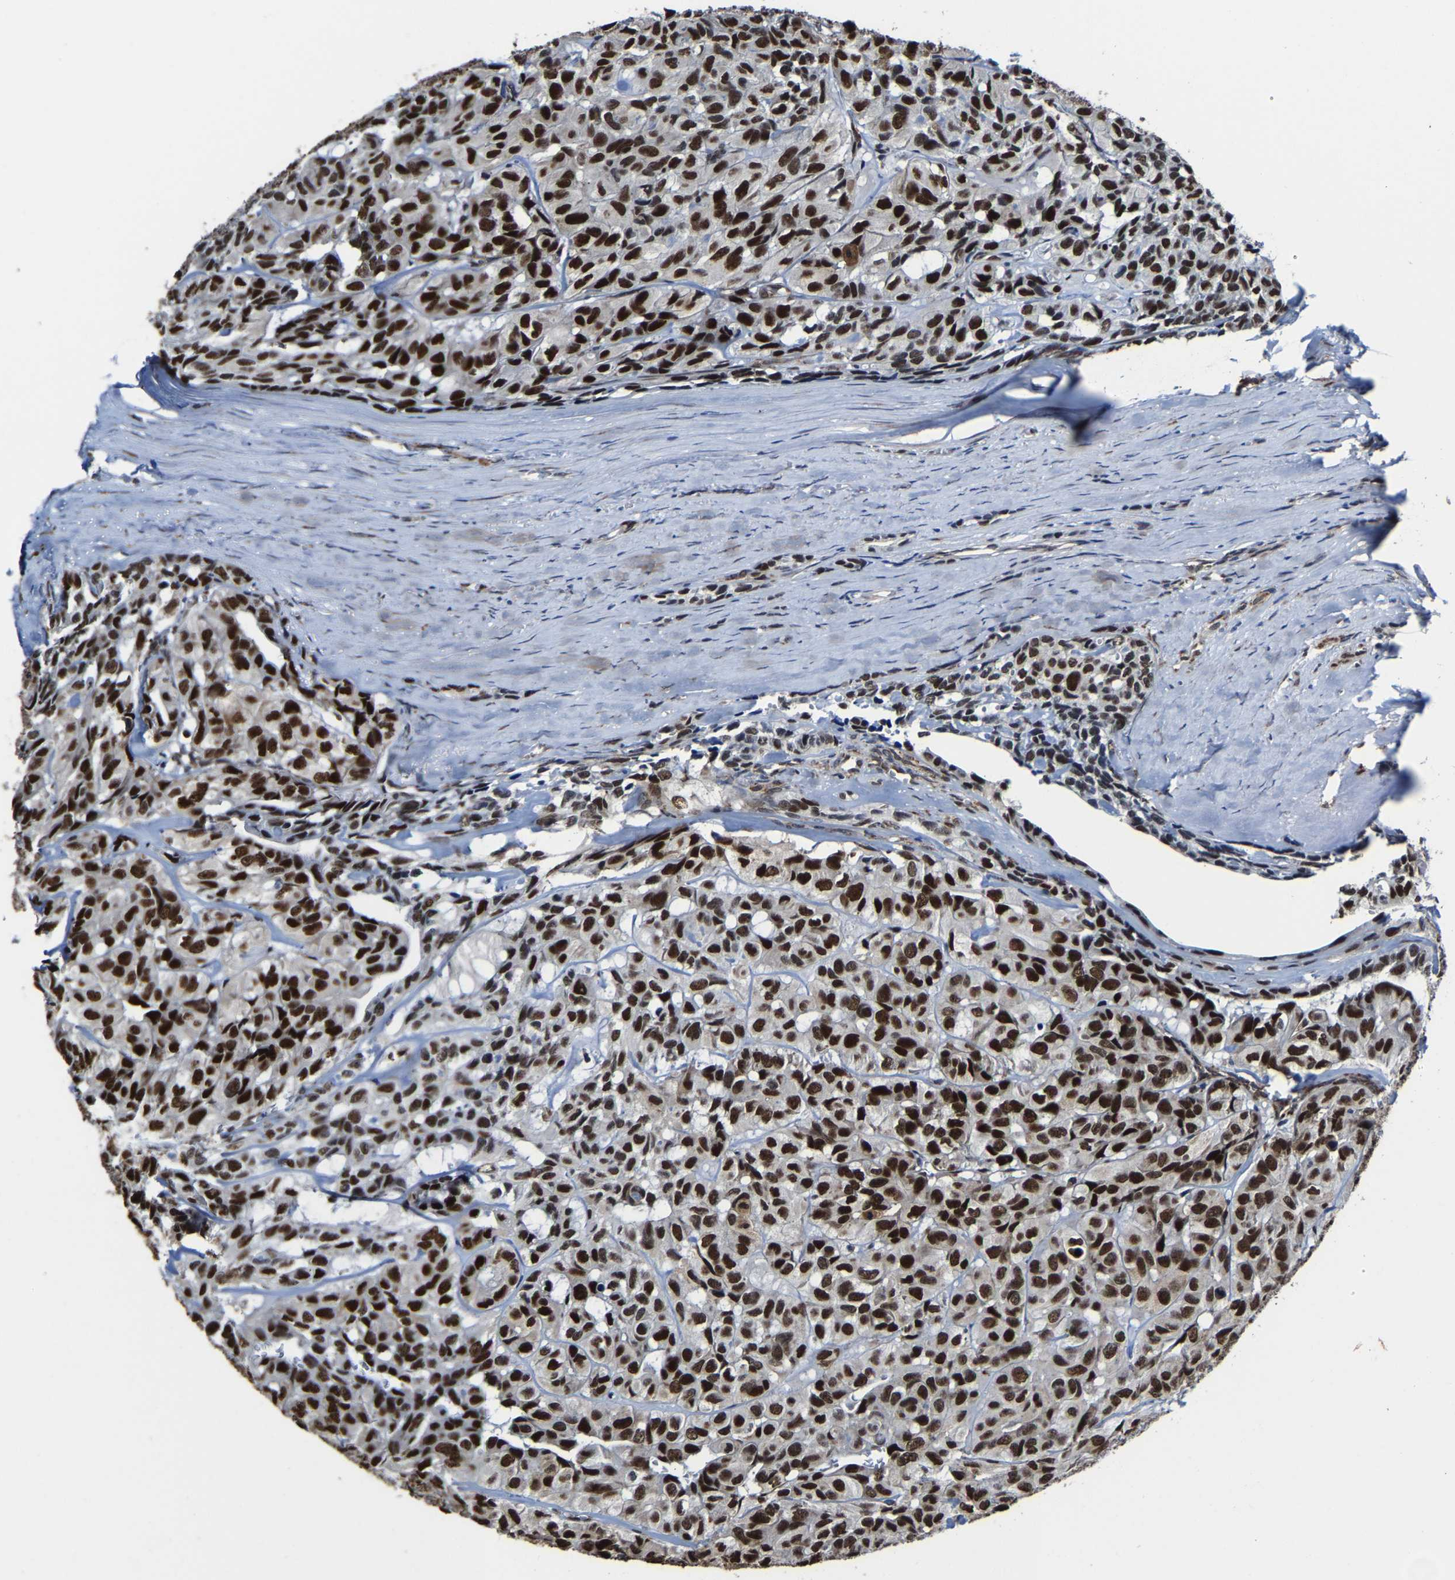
{"staining": {"intensity": "strong", "quantity": ">75%", "location": "nuclear"}, "tissue": "head and neck cancer", "cell_type": "Tumor cells", "image_type": "cancer", "snomed": [{"axis": "morphology", "description": "Adenocarcinoma, NOS"}, {"axis": "topography", "description": "Salivary gland, NOS"}, {"axis": "topography", "description": "Head-Neck"}], "caption": "Immunohistochemical staining of human adenocarcinoma (head and neck) reveals high levels of strong nuclear staining in about >75% of tumor cells.", "gene": "METTL1", "patient": {"sex": "female", "age": 76}}